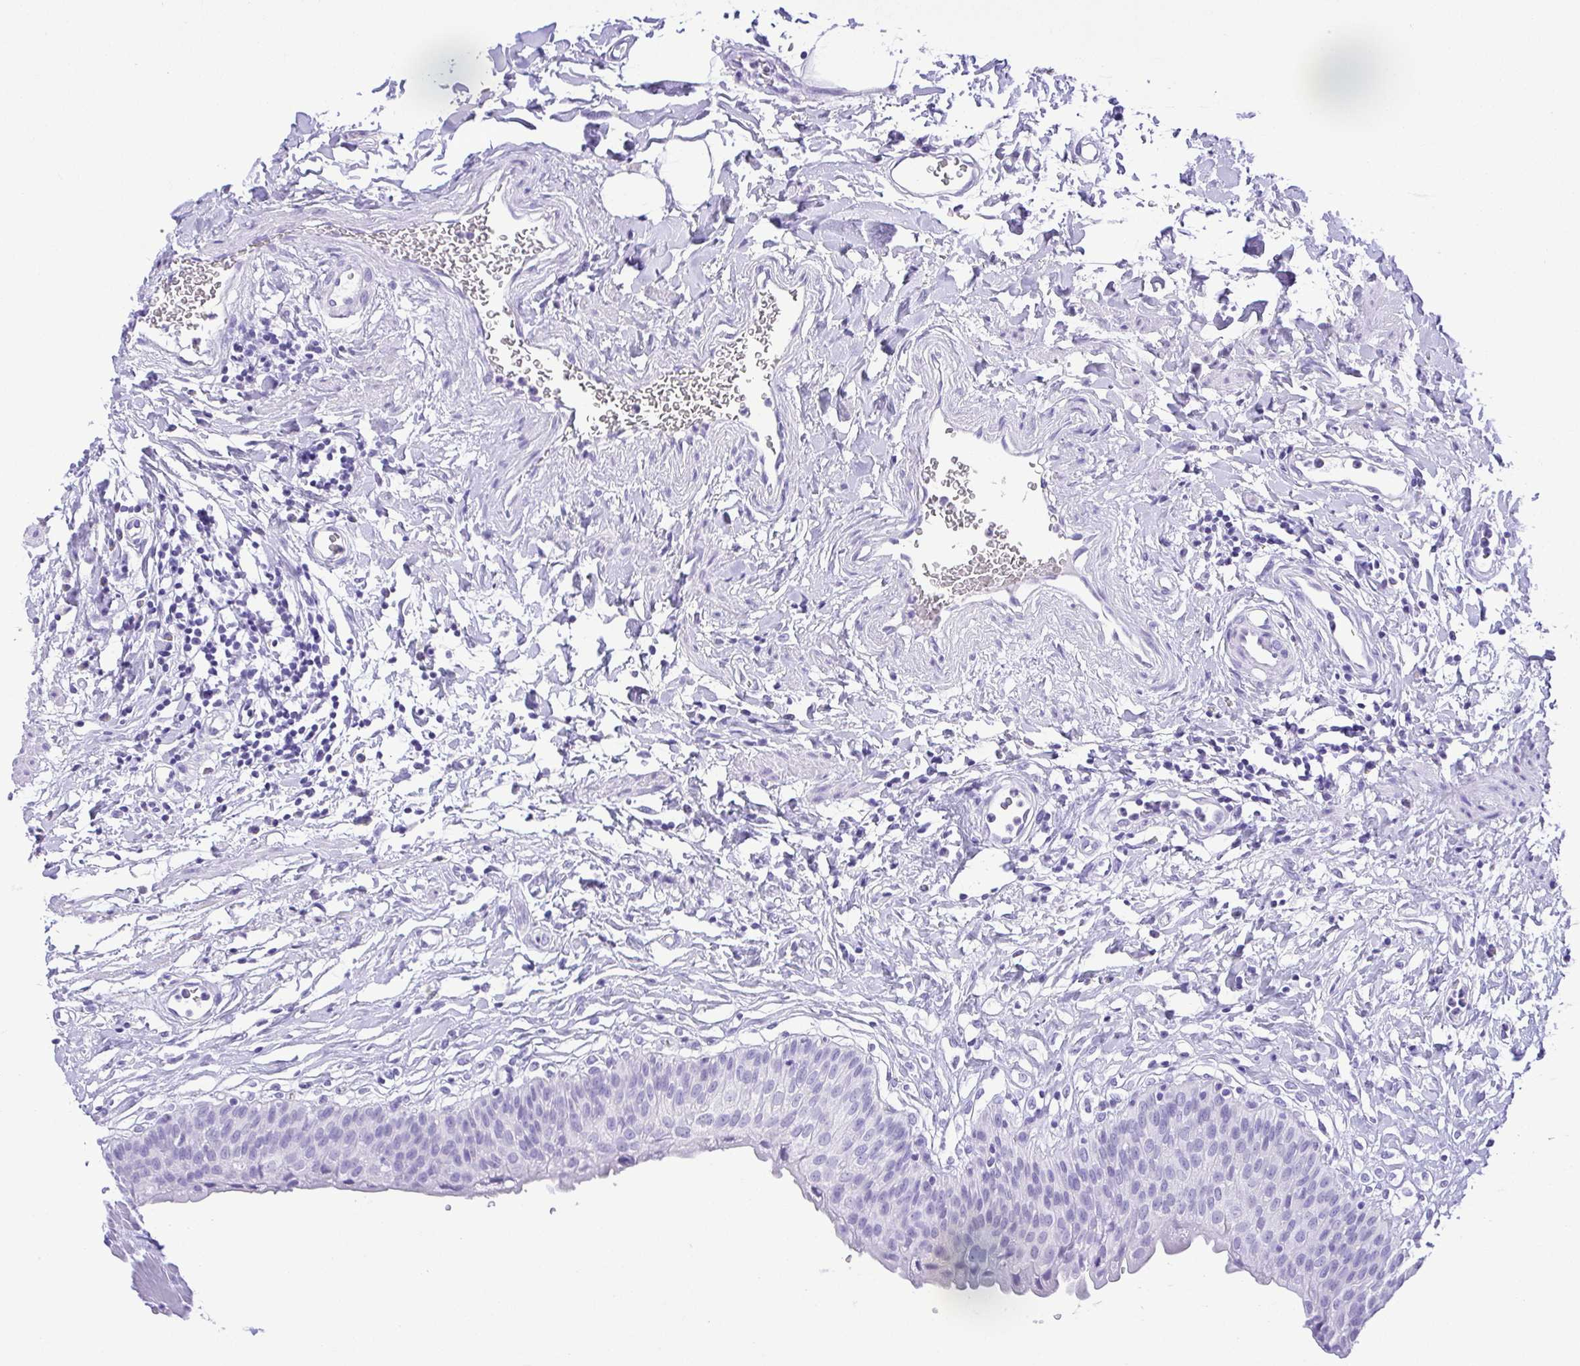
{"staining": {"intensity": "negative", "quantity": "none", "location": "none"}, "tissue": "urinary bladder", "cell_type": "Urothelial cells", "image_type": "normal", "snomed": [{"axis": "morphology", "description": "Normal tissue, NOS"}, {"axis": "topography", "description": "Urinary bladder"}], "caption": "Immunohistochemical staining of unremarkable urinary bladder exhibits no significant positivity in urothelial cells.", "gene": "CDSN", "patient": {"sex": "male", "age": 55}}